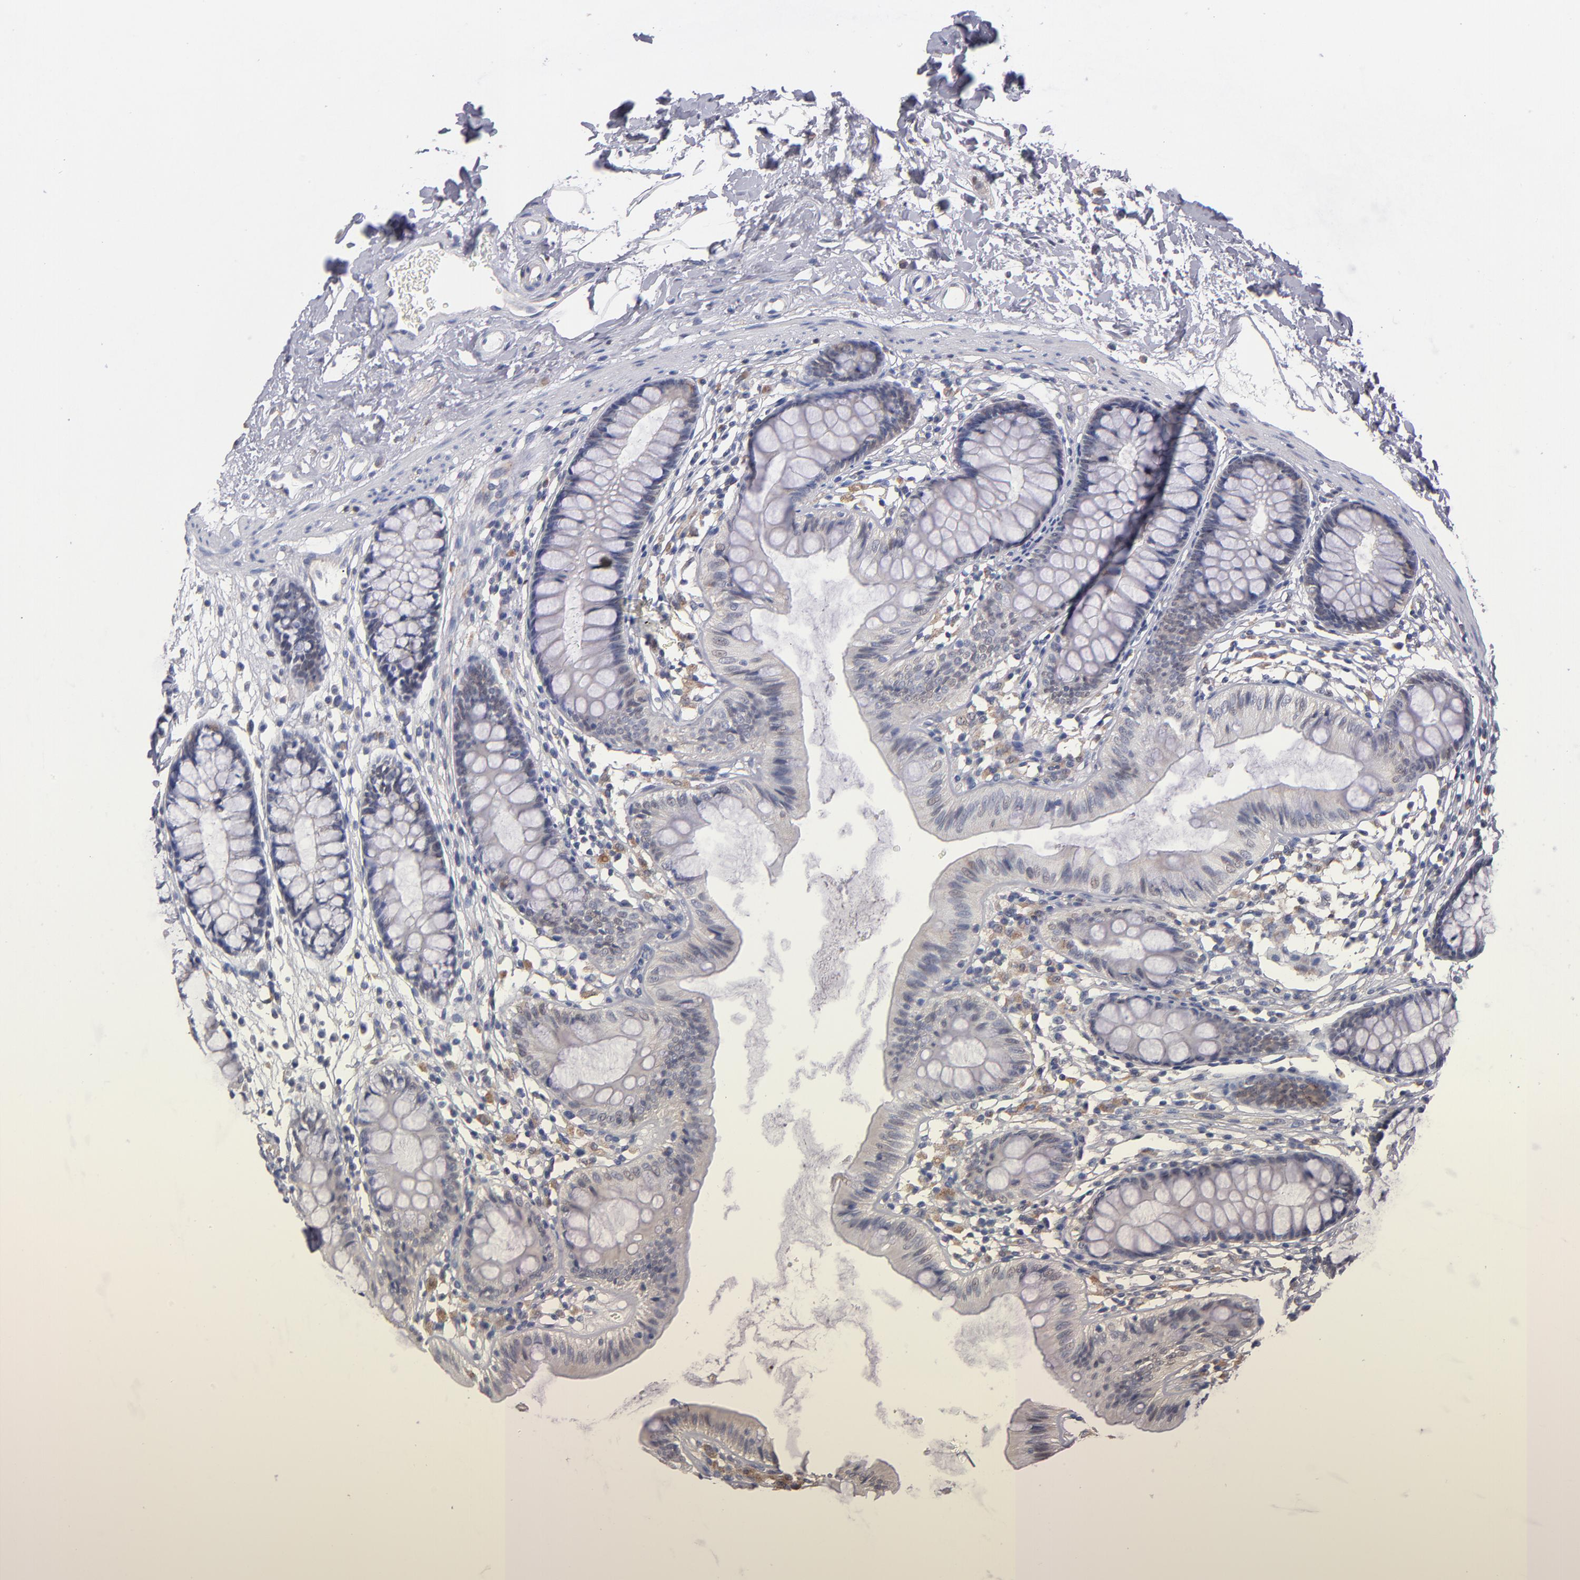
{"staining": {"intensity": "weak", "quantity": ">75%", "location": "cytoplasmic/membranous"}, "tissue": "colon", "cell_type": "Endothelial cells", "image_type": "normal", "snomed": [{"axis": "morphology", "description": "Normal tissue, NOS"}, {"axis": "topography", "description": "Colon"}], "caption": "The photomicrograph exhibits a brown stain indicating the presence of a protein in the cytoplasmic/membranous of endothelial cells in colon. The protein of interest is stained brown, and the nuclei are stained in blue (DAB (3,3'-diaminobenzidine) IHC with brightfield microscopy, high magnification).", "gene": "GMFB", "patient": {"sex": "female", "age": 52}}